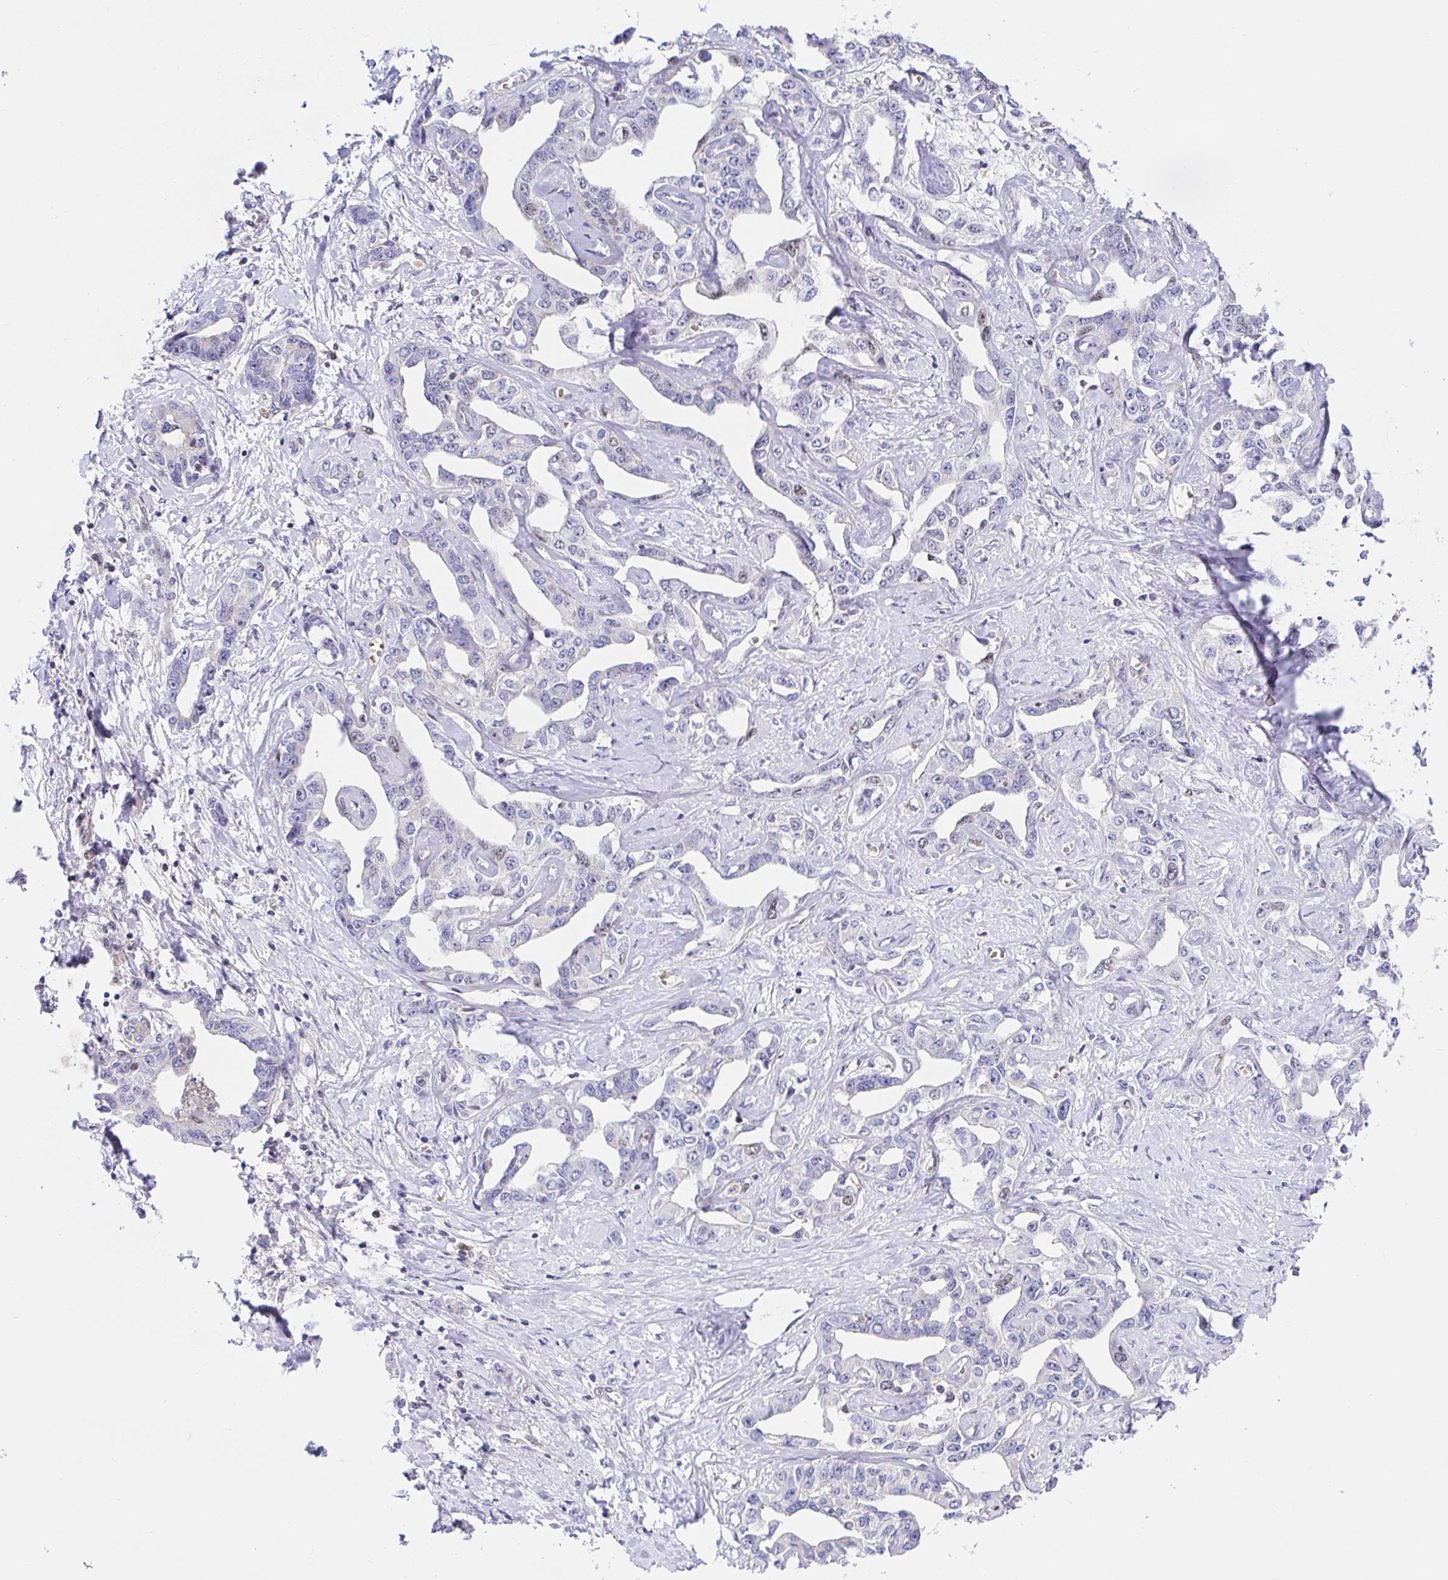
{"staining": {"intensity": "negative", "quantity": "none", "location": "none"}, "tissue": "liver cancer", "cell_type": "Tumor cells", "image_type": "cancer", "snomed": [{"axis": "morphology", "description": "Cholangiocarcinoma"}, {"axis": "topography", "description": "Liver"}], "caption": "Liver cancer (cholangiocarcinoma) was stained to show a protein in brown. There is no significant expression in tumor cells.", "gene": "TIMELESS", "patient": {"sex": "male", "age": 59}}